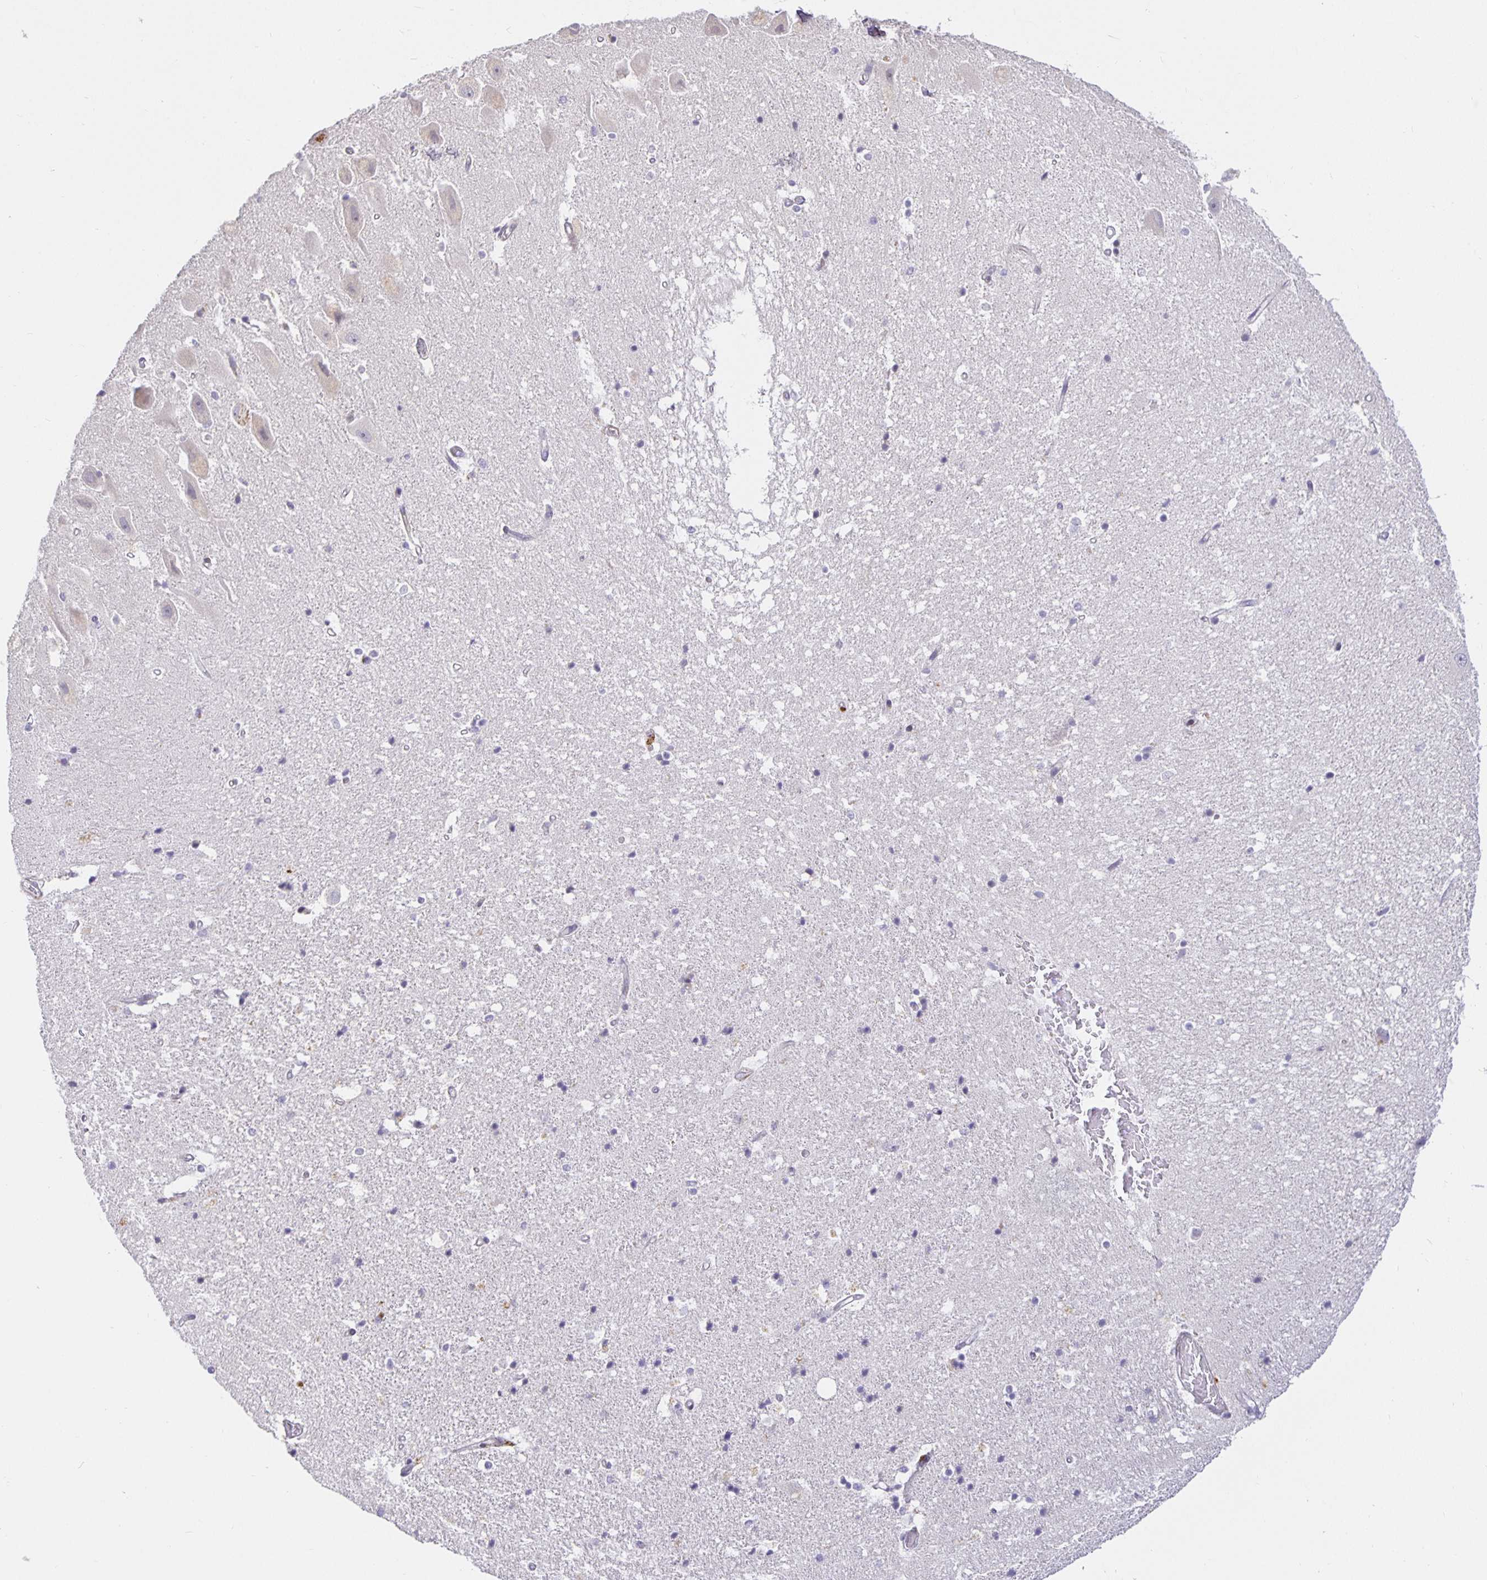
{"staining": {"intensity": "negative", "quantity": "none", "location": "none"}, "tissue": "hippocampus", "cell_type": "Glial cells", "image_type": "normal", "snomed": [{"axis": "morphology", "description": "Normal tissue, NOS"}, {"axis": "topography", "description": "Hippocampus"}], "caption": "A histopathology image of human hippocampus is negative for staining in glial cells. The staining was performed using DAB to visualize the protein expression in brown, while the nuclei were stained in blue with hematoxylin (Magnification: 20x).", "gene": "TJP3", "patient": {"sex": "male", "age": 63}}